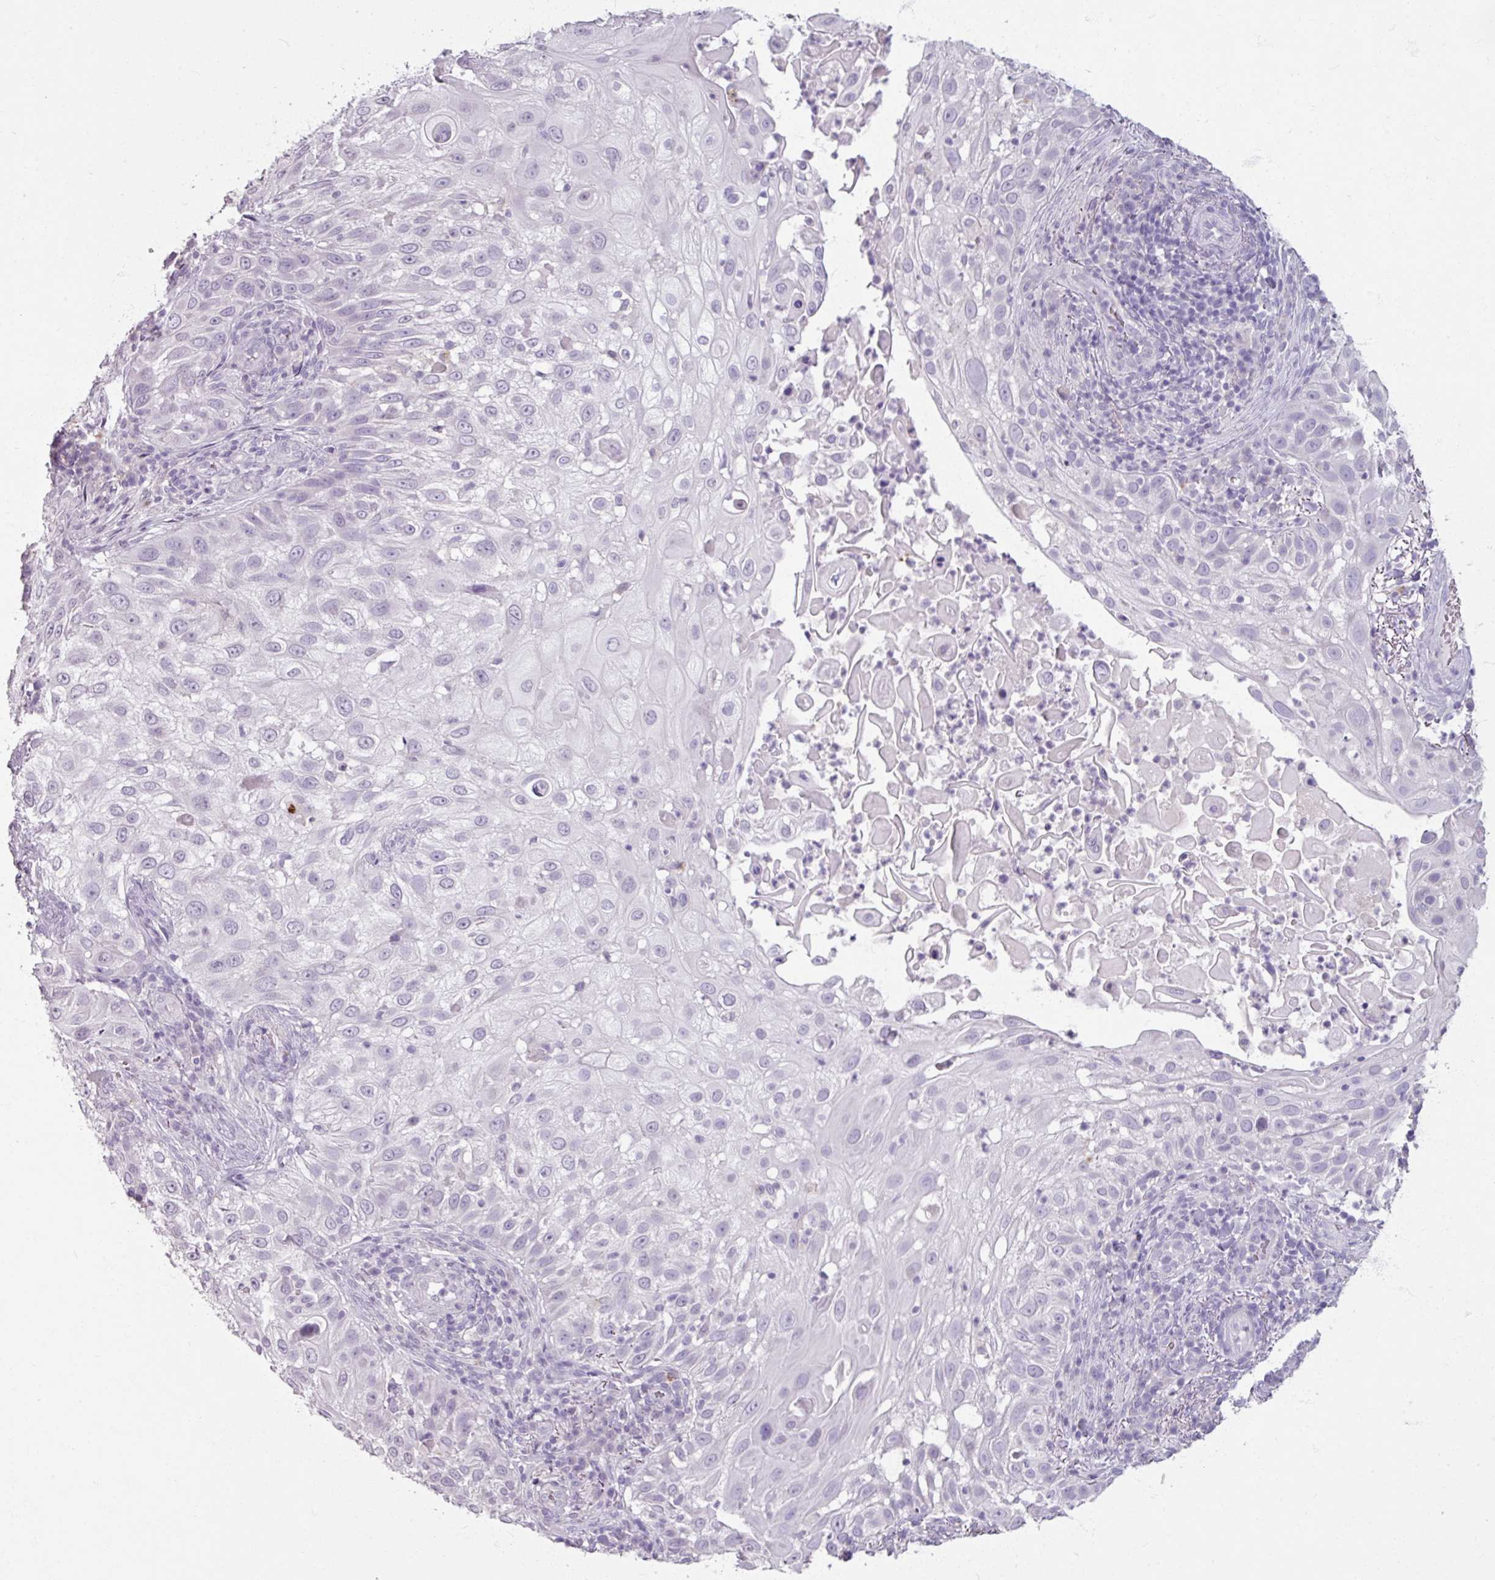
{"staining": {"intensity": "negative", "quantity": "none", "location": "none"}, "tissue": "skin cancer", "cell_type": "Tumor cells", "image_type": "cancer", "snomed": [{"axis": "morphology", "description": "Squamous cell carcinoma, NOS"}, {"axis": "topography", "description": "Skin"}], "caption": "Histopathology image shows no protein positivity in tumor cells of skin cancer (squamous cell carcinoma) tissue.", "gene": "SLC27A5", "patient": {"sex": "female", "age": 44}}